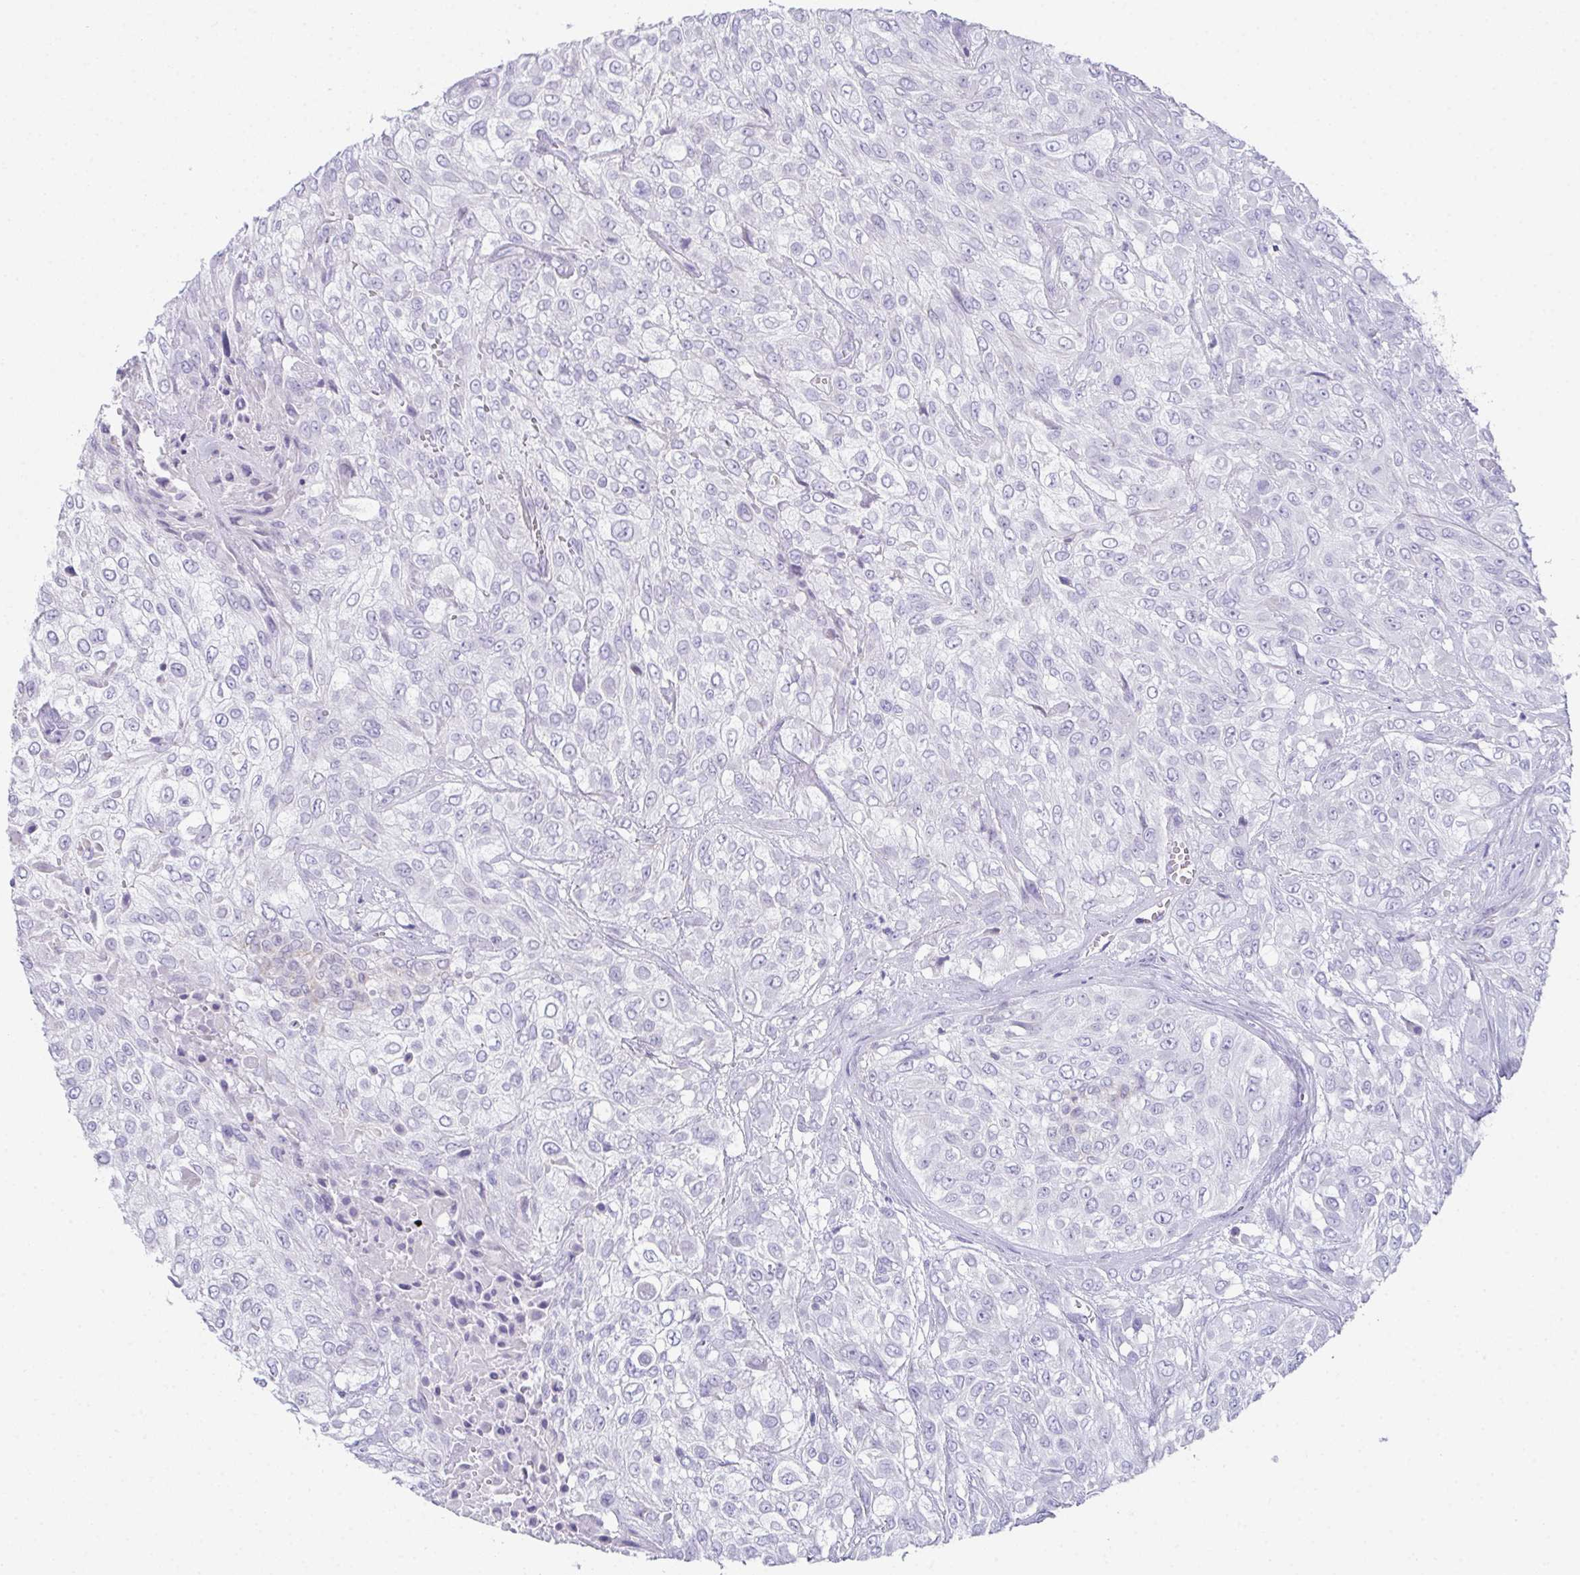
{"staining": {"intensity": "negative", "quantity": "none", "location": "none"}, "tissue": "urothelial cancer", "cell_type": "Tumor cells", "image_type": "cancer", "snomed": [{"axis": "morphology", "description": "Urothelial carcinoma, High grade"}, {"axis": "topography", "description": "Urinary bladder"}], "caption": "IHC of high-grade urothelial carcinoma demonstrates no positivity in tumor cells. (DAB (3,3'-diaminobenzidine) immunohistochemistry (IHC) visualized using brightfield microscopy, high magnification).", "gene": "TEX19", "patient": {"sex": "male", "age": 57}}